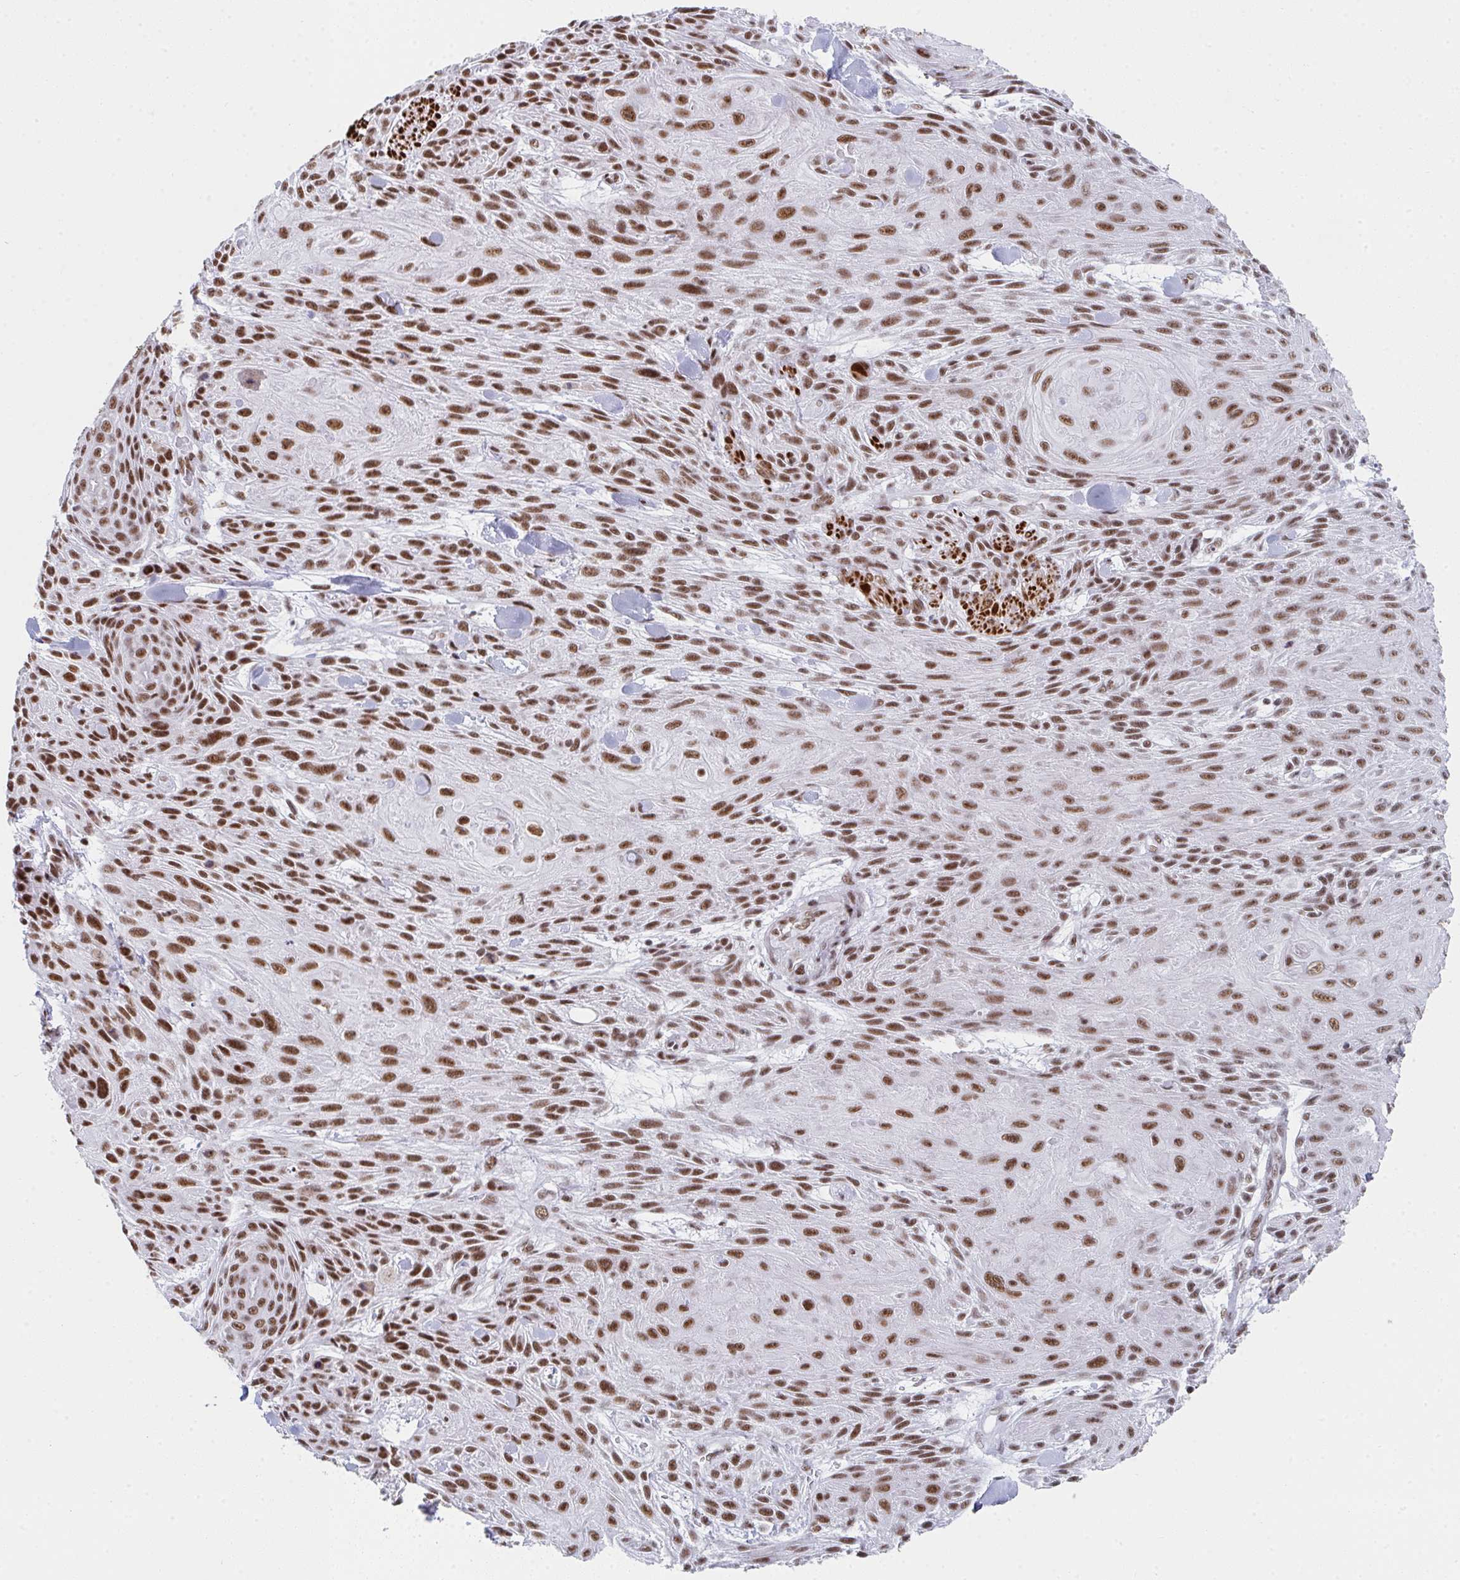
{"staining": {"intensity": "moderate", "quantity": ">75%", "location": "nuclear"}, "tissue": "skin cancer", "cell_type": "Tumor cells", "image_type": "cancer", "snomed": [{"axis": "morphology", "description": "Squamous cell carcinoma, NOS"}, {"axis": "topography", "description": "Skin"}], "caption": "This is an image of immunohistochemistry staining of skin cancer (squamous cell carcinoma), which shows moderate staining in the nuclear of tumor cells.", "gene": "SNRNP70", "patient": {"sex": "male", "age": 88}}